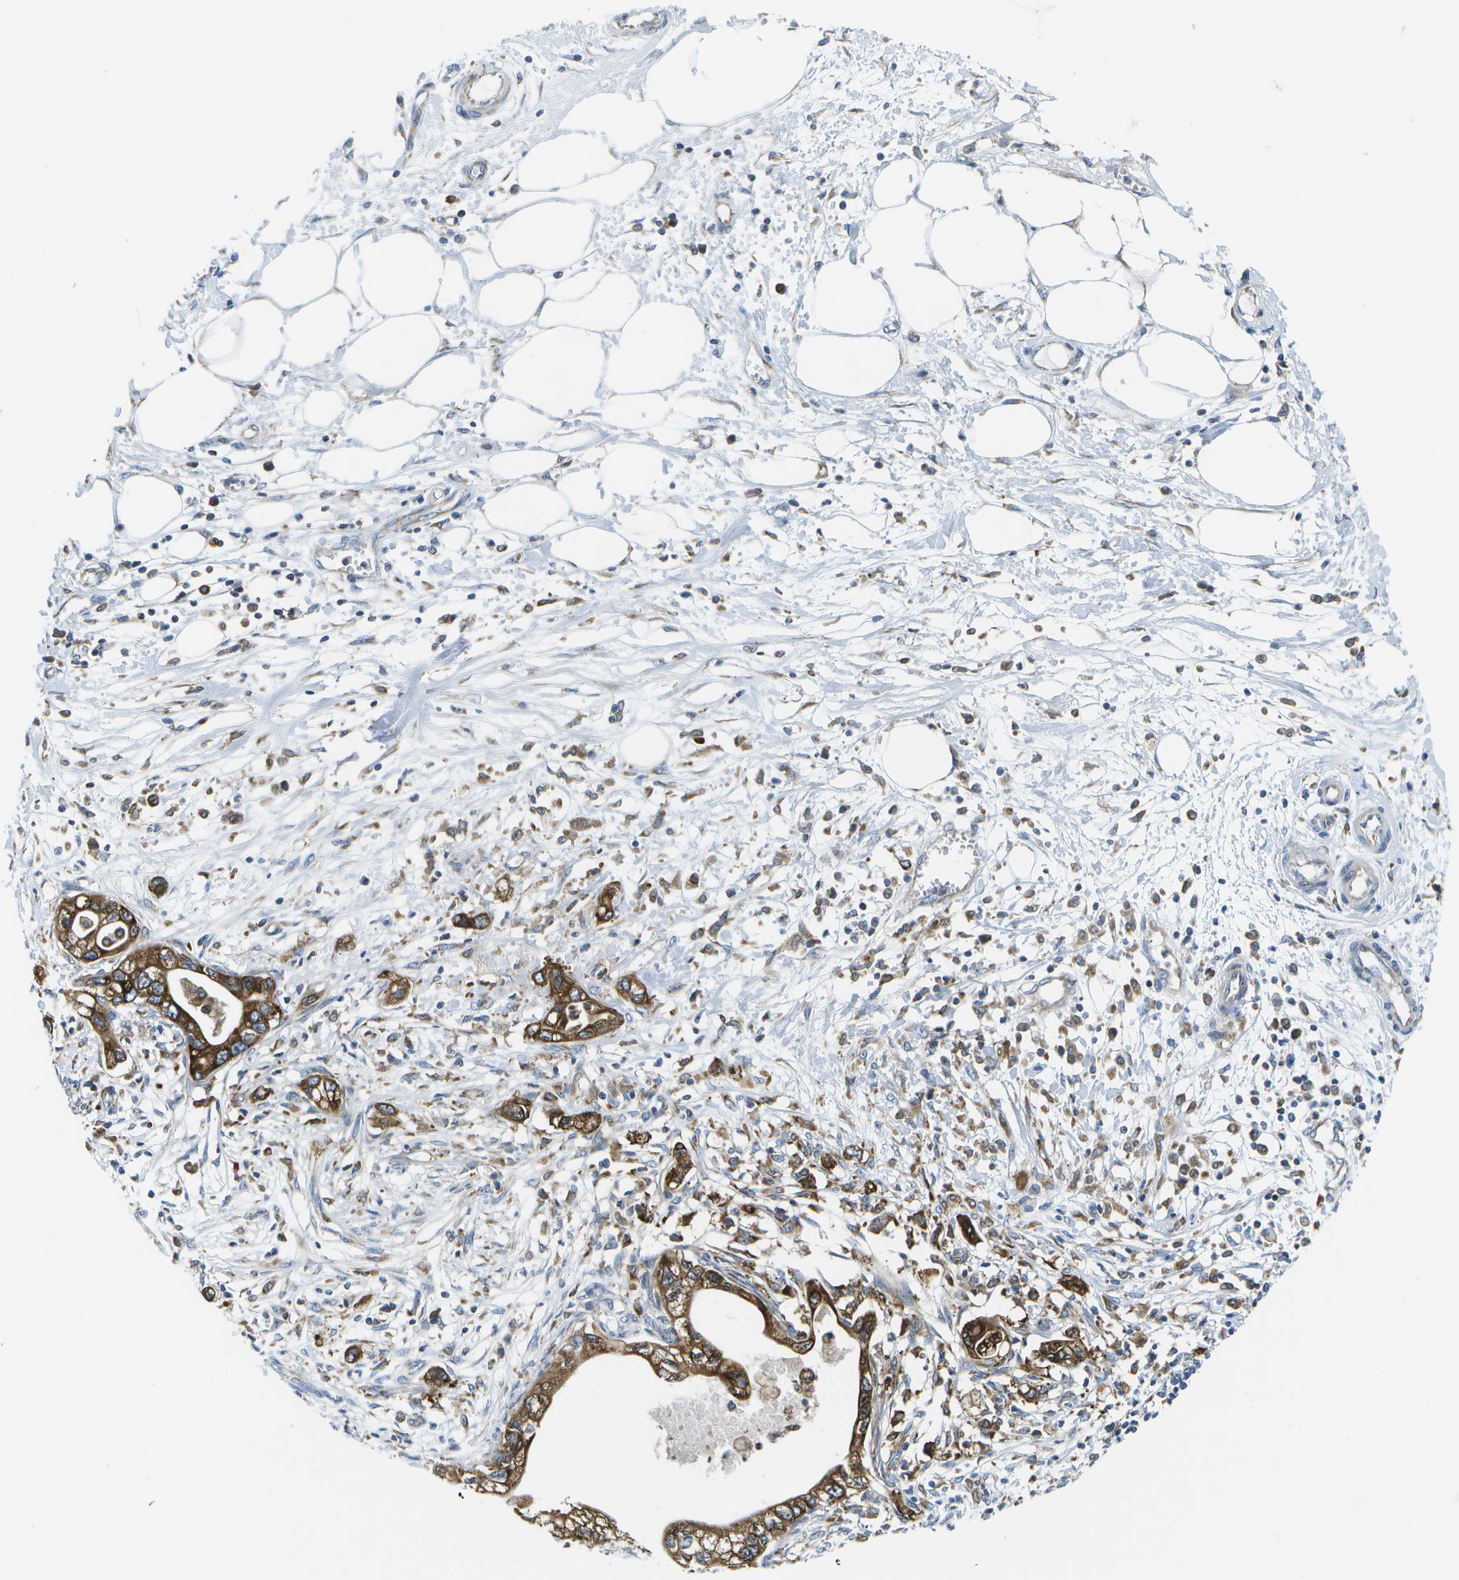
{"staining": {"intensity": "strong", "quantity": ">75%", "location": "cytoplasmic/membranous"}, "tissue": "pancreatic cancer", "cell_type": "Tumor cells", "image_type": "cancer", "snomed": [{"axis": "morphology", "description": "Adenocarcinoma, NOS"}, {"axis": "topography", "description": "Pancreas"}], "caption": "Human pancreatic cancer stained with a brown dye reveals strong cytoplasmic/membranous positive positivity in about >75% of tumor cells.", "gene": "GDF5", "patient": {"sex": "male", "age": 56}}